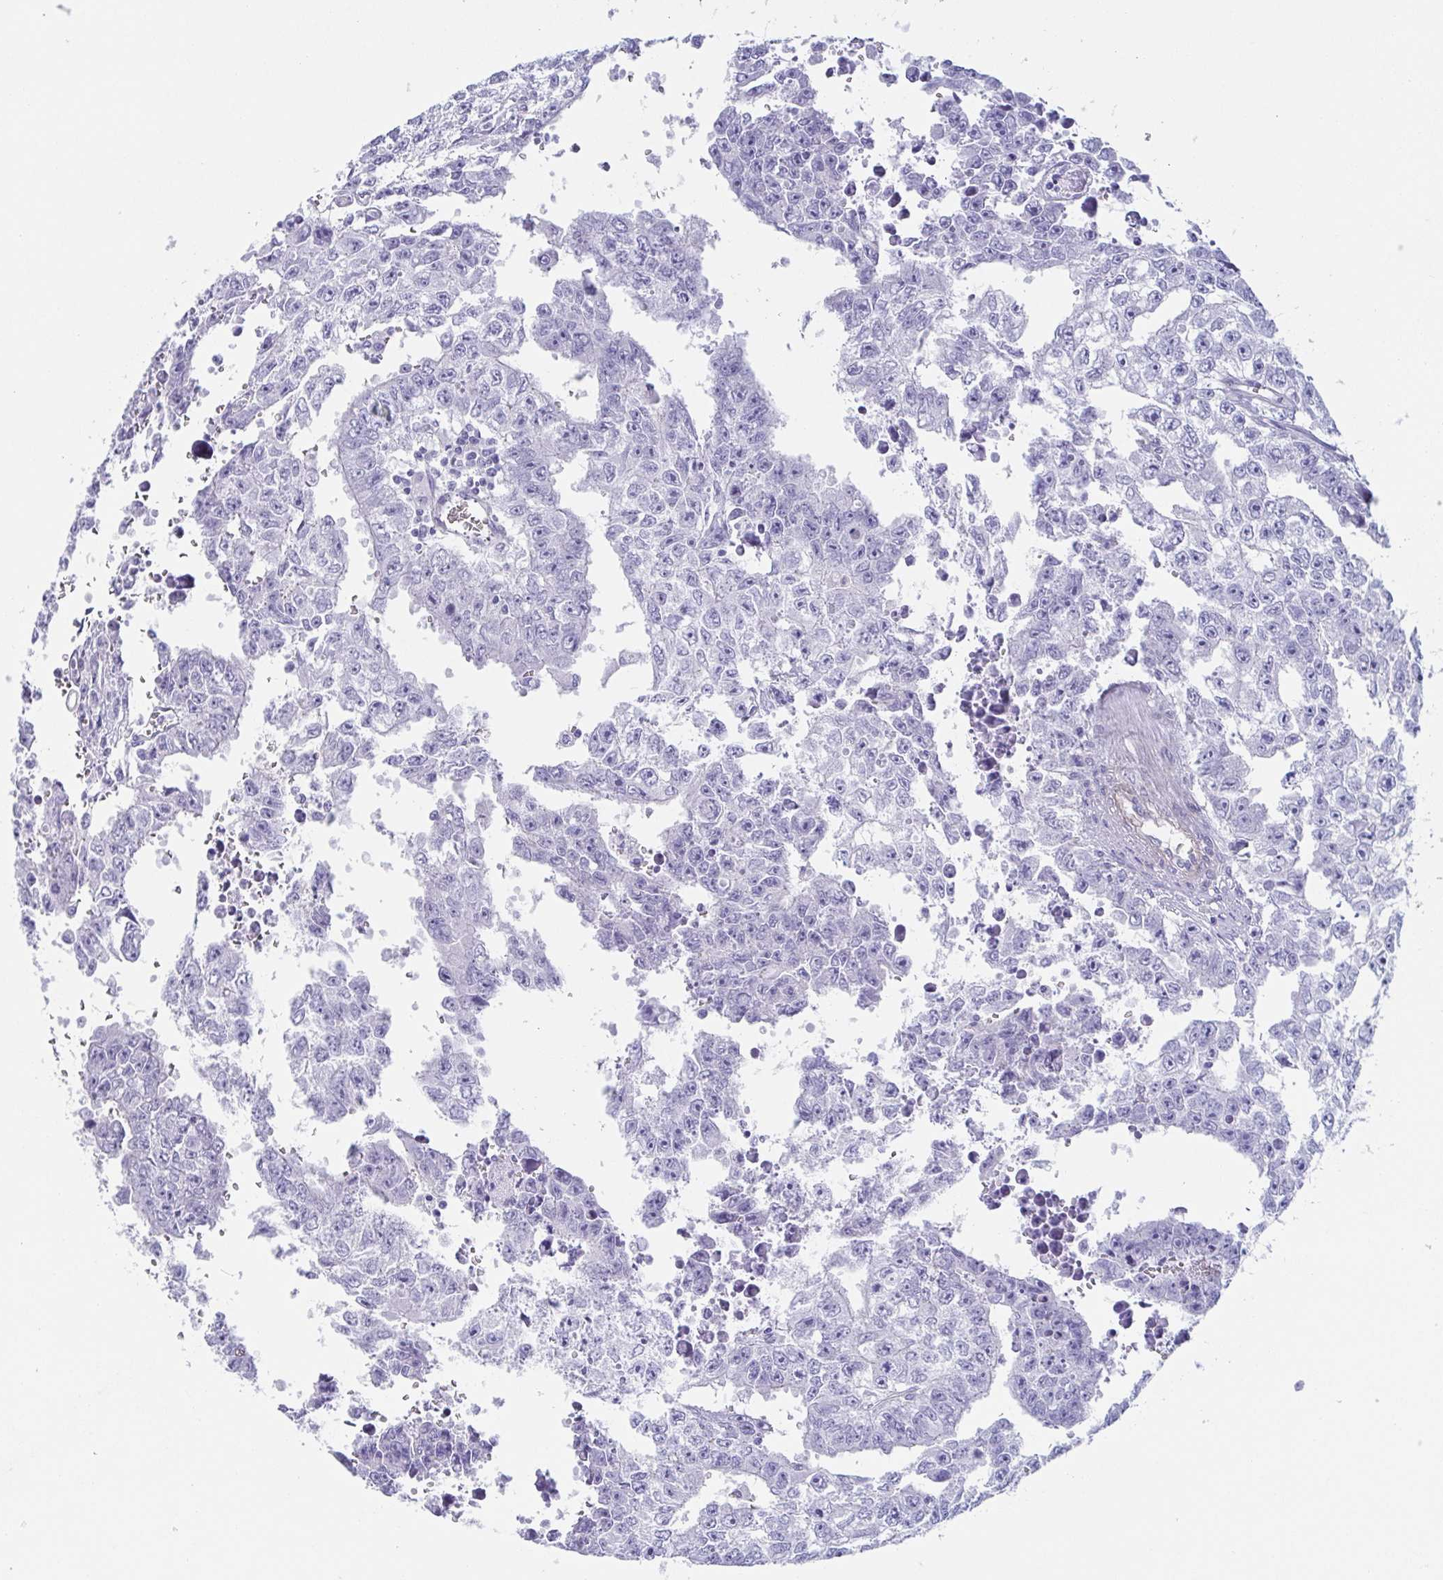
{"staining": {"intensity": "negative", "quantity": "none", "location": "none"}, "tissue": "testis cancer", "cell_type": "Tumor cells", "image_type": "cancer", "snomed": [{"axis": "morphology", "description": "Carcinoma, Embryonal, NOS"}, {"axis": "morphology", "description": "Teratoma, malignant, NOS"}, {"axis": "topography", "description": "Testis"}], "caption": "Immunohistochemistry (IHC) image of neoplastic tissue: human testis cancer (malignant teratoma) stained with DAB (3,3'-diaminobenzidine) reveals no significant protein staining in tumor cells.", "gene": "DYNC1I1", "patient": {"sex": "male", "age": 24}}